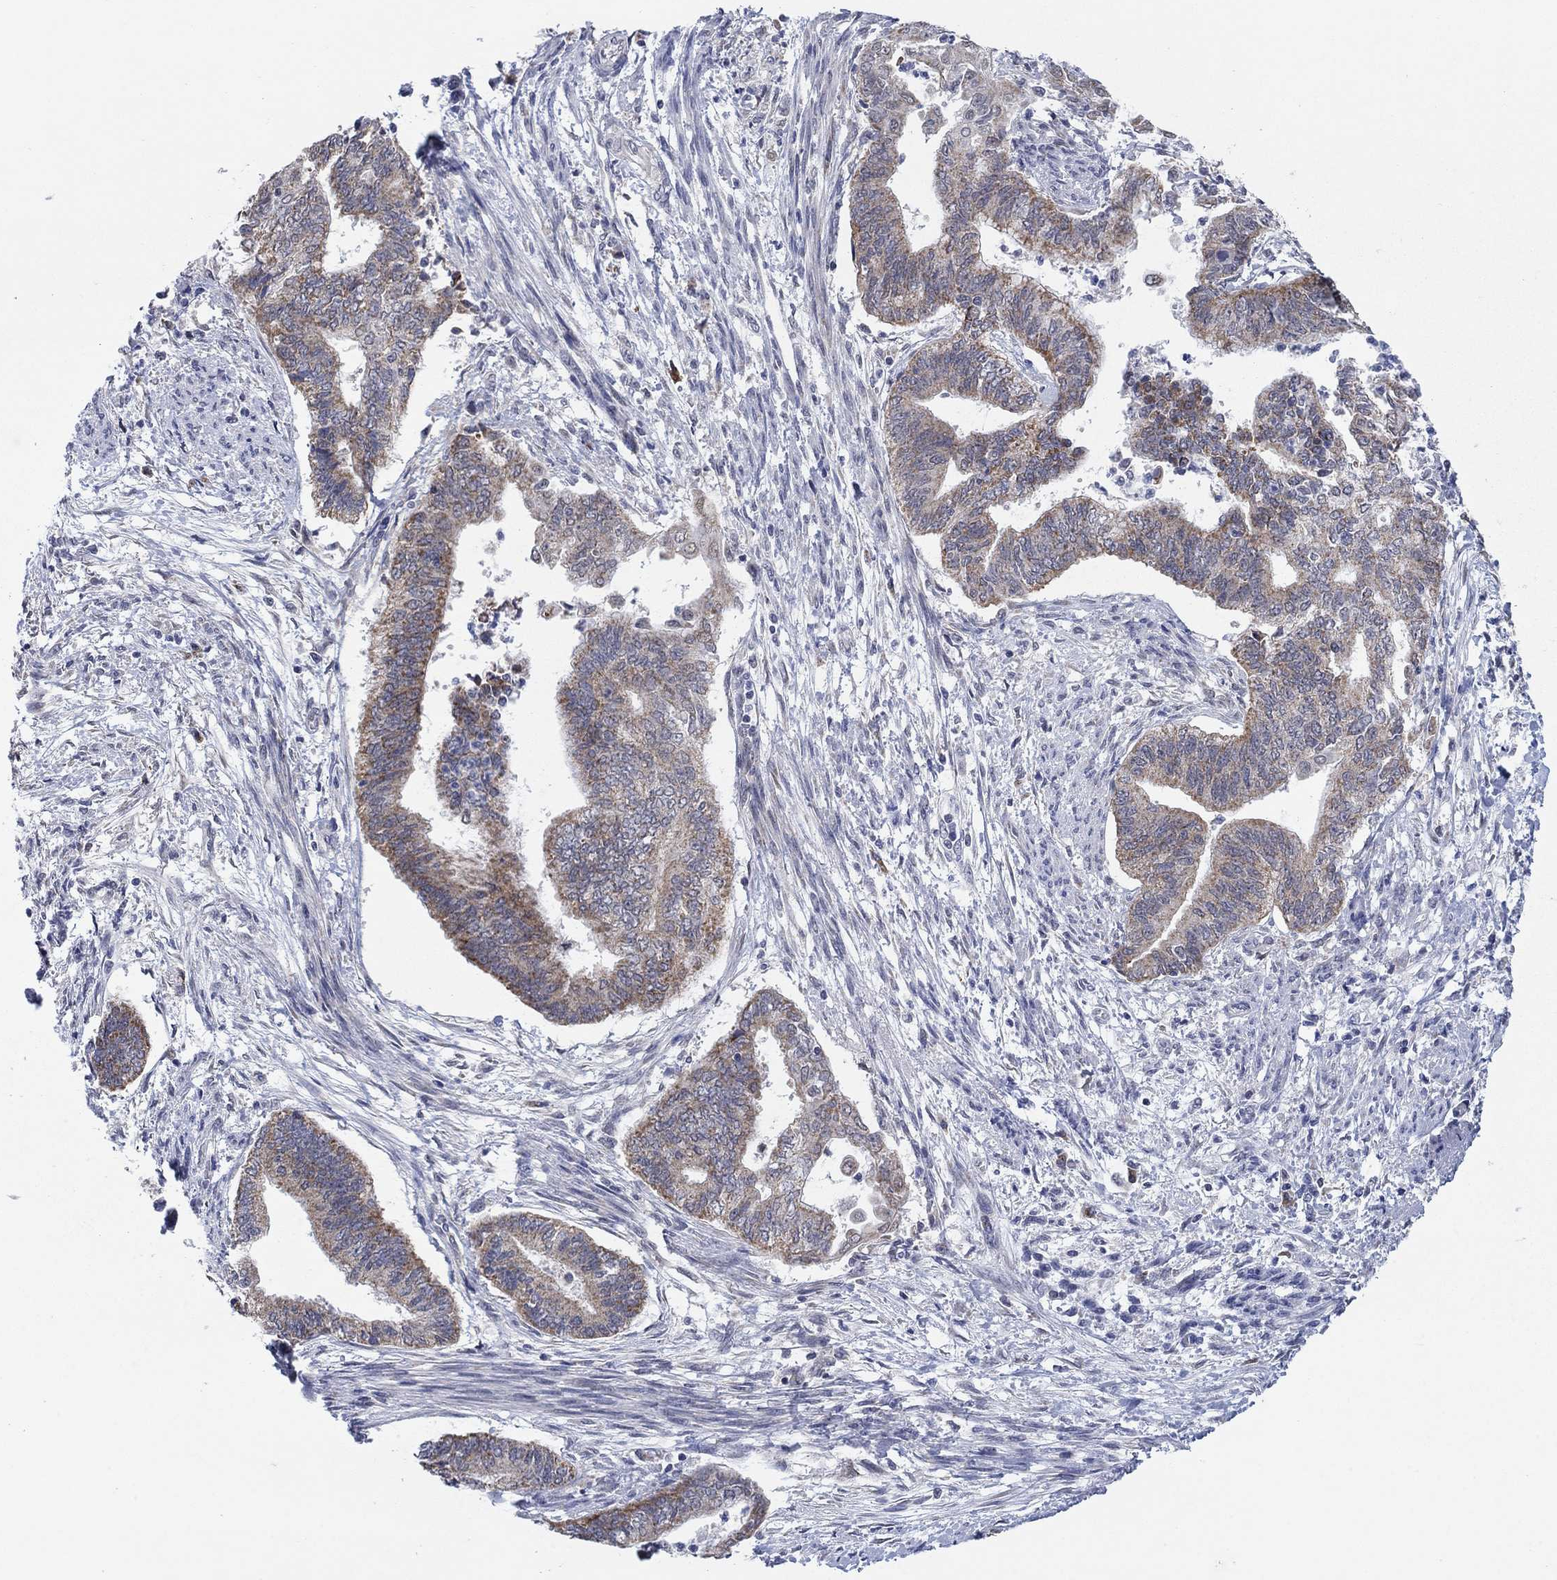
{"staining": {"intensity": "moderate", "quantity": "<25%", "location": "cytoplasmic/membranous"}, "tissue": "endometrial cancer", "cell_type": "Tumor cells", "image_type": "cancer", "snomed": [{"axis": "morphology", "description": "Adenocarcinoma, NOS"}, {"axis": "topography", "description": "Endometrium"}], "caption": "Immunohistochemistry (IHC) staining of endometrial adenocarcinoma, which exhibits low levels of moderate cytoplasmic/membranous expression in approximately <25% of tumor cells indicating moderate cytoplasmic/membranous protein staining. The staining was performed using DAB (brown) for protein detection and nuclei were counterstained in hematoxylin (blue).", "gene": "SDC1", "patient": {"sex": "female", "age": 65}}